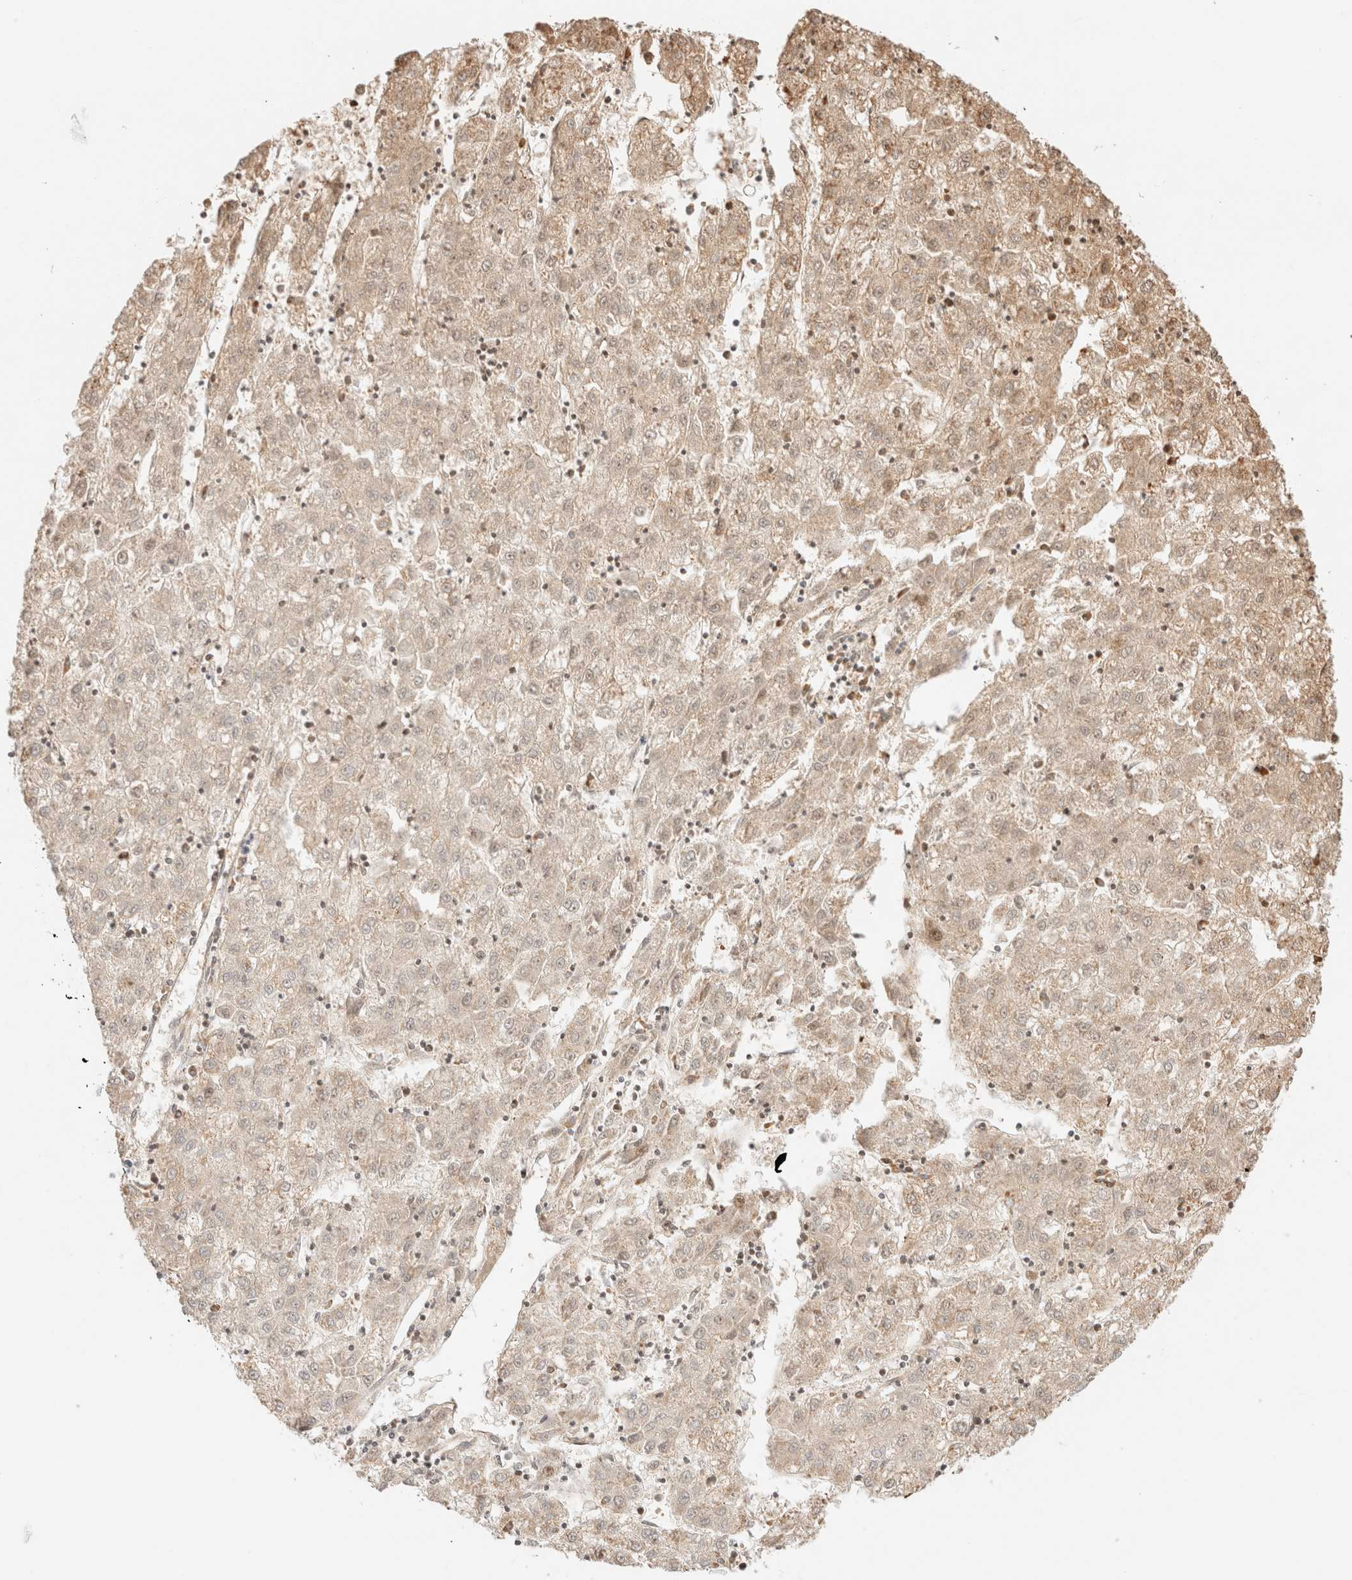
{"staining": {"intensity": "weak", "quantity": "25%-75%", "location": "cytoplasmic/membranous,nuclear"}, "tissue": "liver cancer", "cell_type": "Tumor cells", "image_type": "cancer", "snomed": [{"axis": "morphology", "description": "Carcinoma, Hepatocellular, NOS"}, {"axis": "topography", "description": "Liver"}], "caption": "Tumor cells exhibit weak cytoplasmic/membranous and nuclear expression in approximately 25%-75% of cells in liver hepatocellular carcinoma.", "gene": "SARM1", "patient": {"sex": "male", "age": 72}}